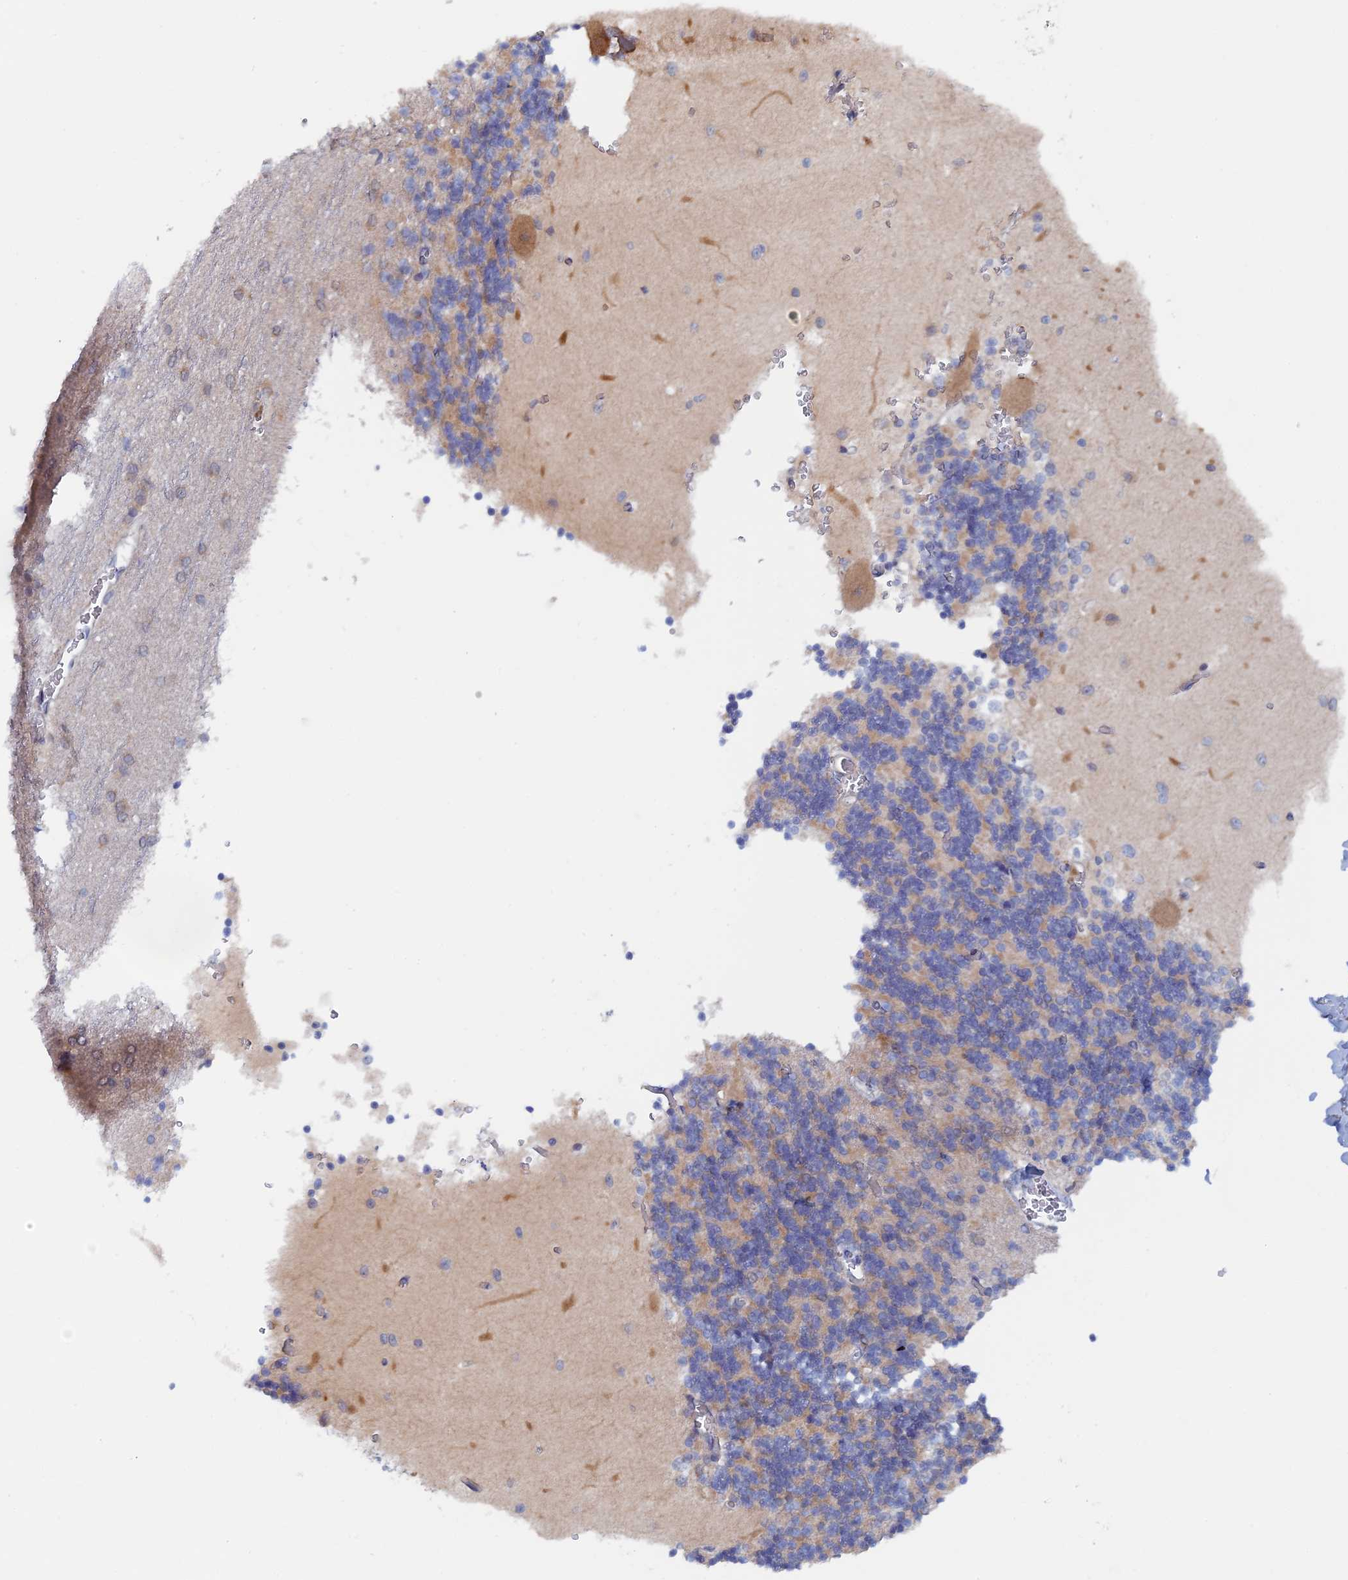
{"staining": {"intensity": "weak", "quantity": "25%-75%", "location": "cytoplasmic/membranous"}, "tissue": "cerebellum", "cell_type": "Cells in granular layer", "image_type": "normal", "snomed": [{"axis": "morphology", "description": "Normal tissue, NOS"}, {"axis": "topography", "description": "Cerebellum"}], "caption": "Immunohistochemistry (IHC) photomicrograph of normal human cerebellum stained for a protein (brown), which shows low levels of weak cytoplasmic/membranous staining in approximately 25%-75% of cells in granular layer.", "gene": "ELOVL6", "patient": {"sex": "male", "age": 37}}